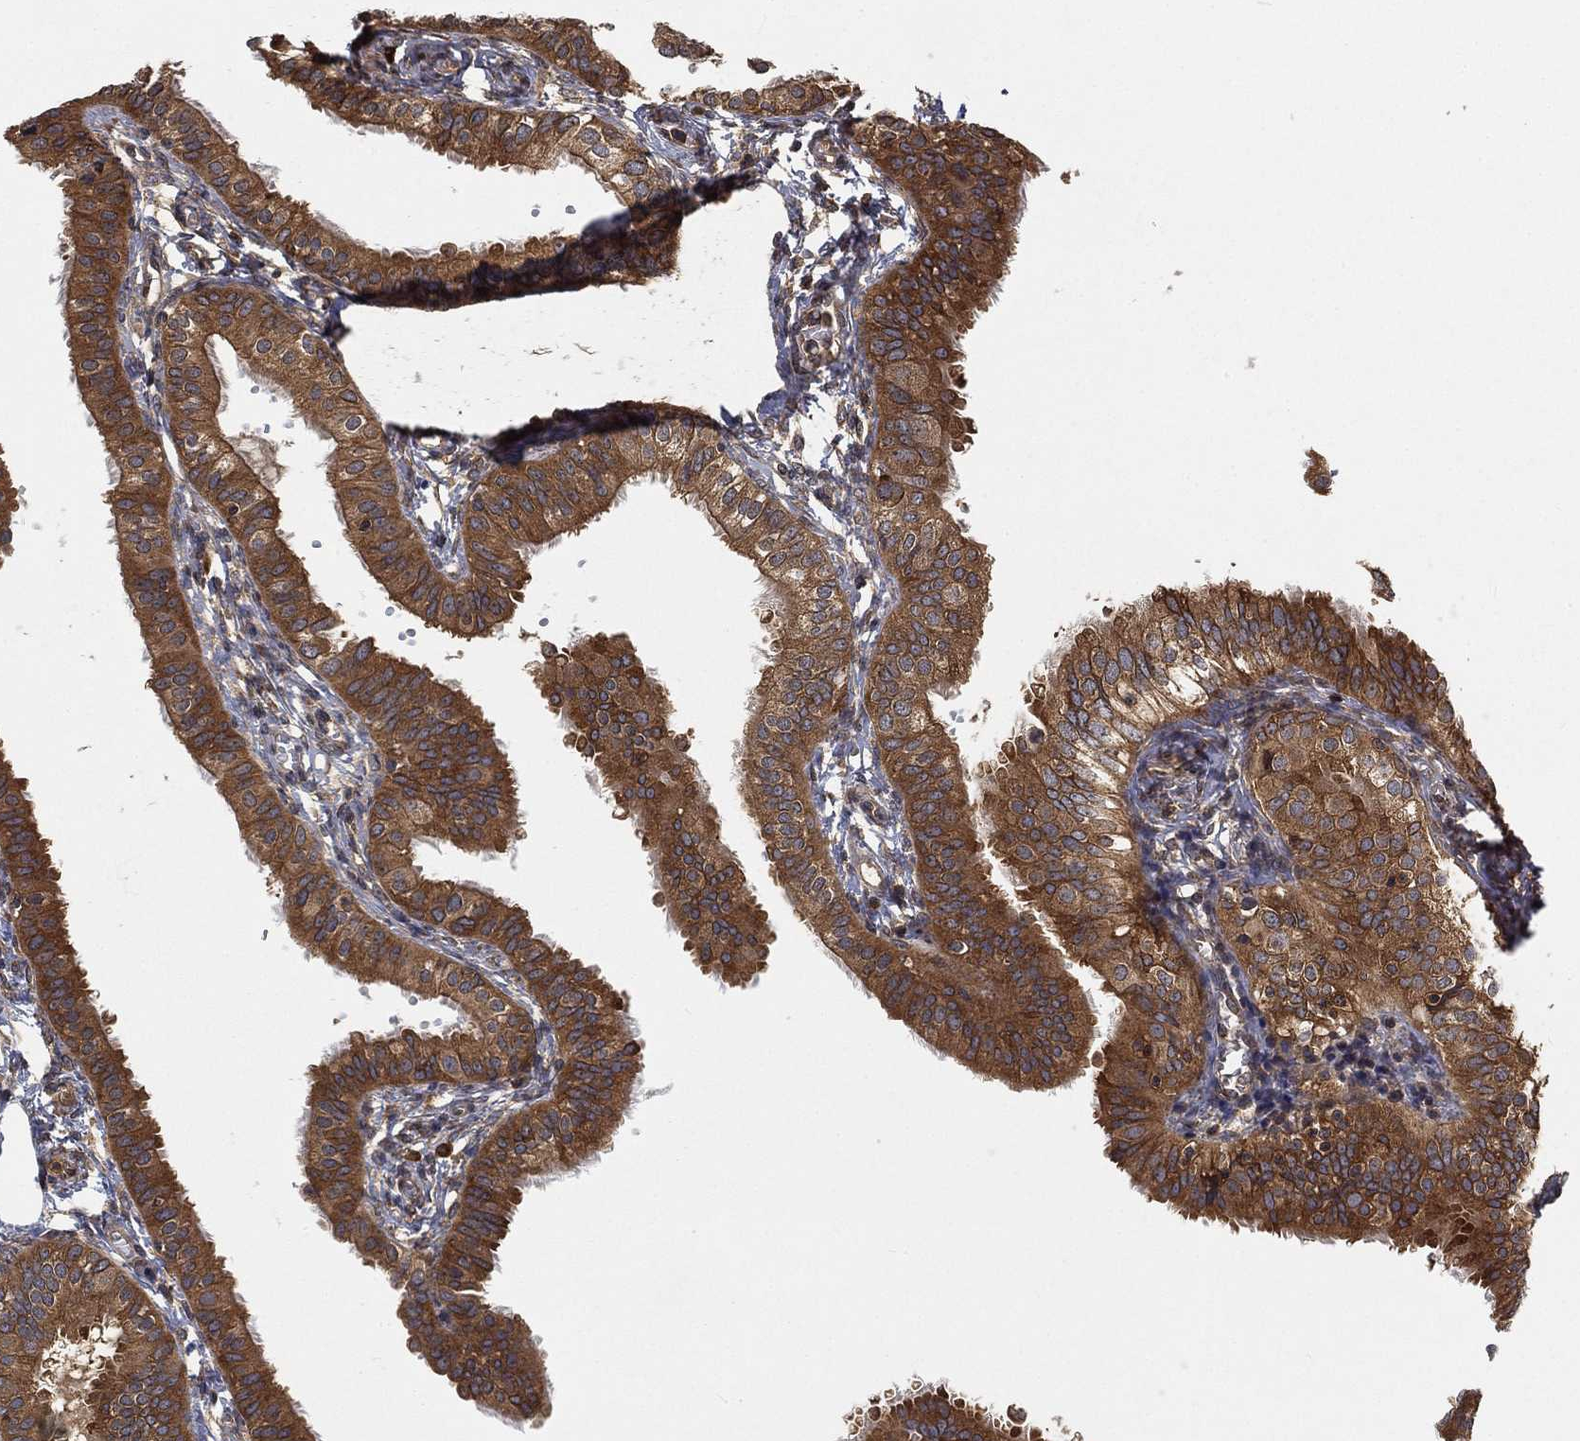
{"staining": {"intensity": "strong", "quantity": "25%-75%", "location": "cytoplasmic/membranous"}, "tissue": "fallopian tube", "cell_type": "Glandular cells", "image_type": "normal", "snomed": [{"axis": "morphology", "description": "Normal tissue, NOS"}, {"axis": "topography", "description": "Fallopian tube"}, {"axis": "topography", "description": "Ovary"}], "caption": "DAB immunohistochemical staining of benign human fallopian tube exhibits strong cytoplasmic/membranous protein positivity in about 25%-75% of glandular cells. (Stains: DAB (3,3'-diaminobenzidine) in brown, nuclei in blue, Microscopy: brightfield microscopy at high magnification).", "gene": "UBA5", "patient": {"sex": "female", "age": 49}}